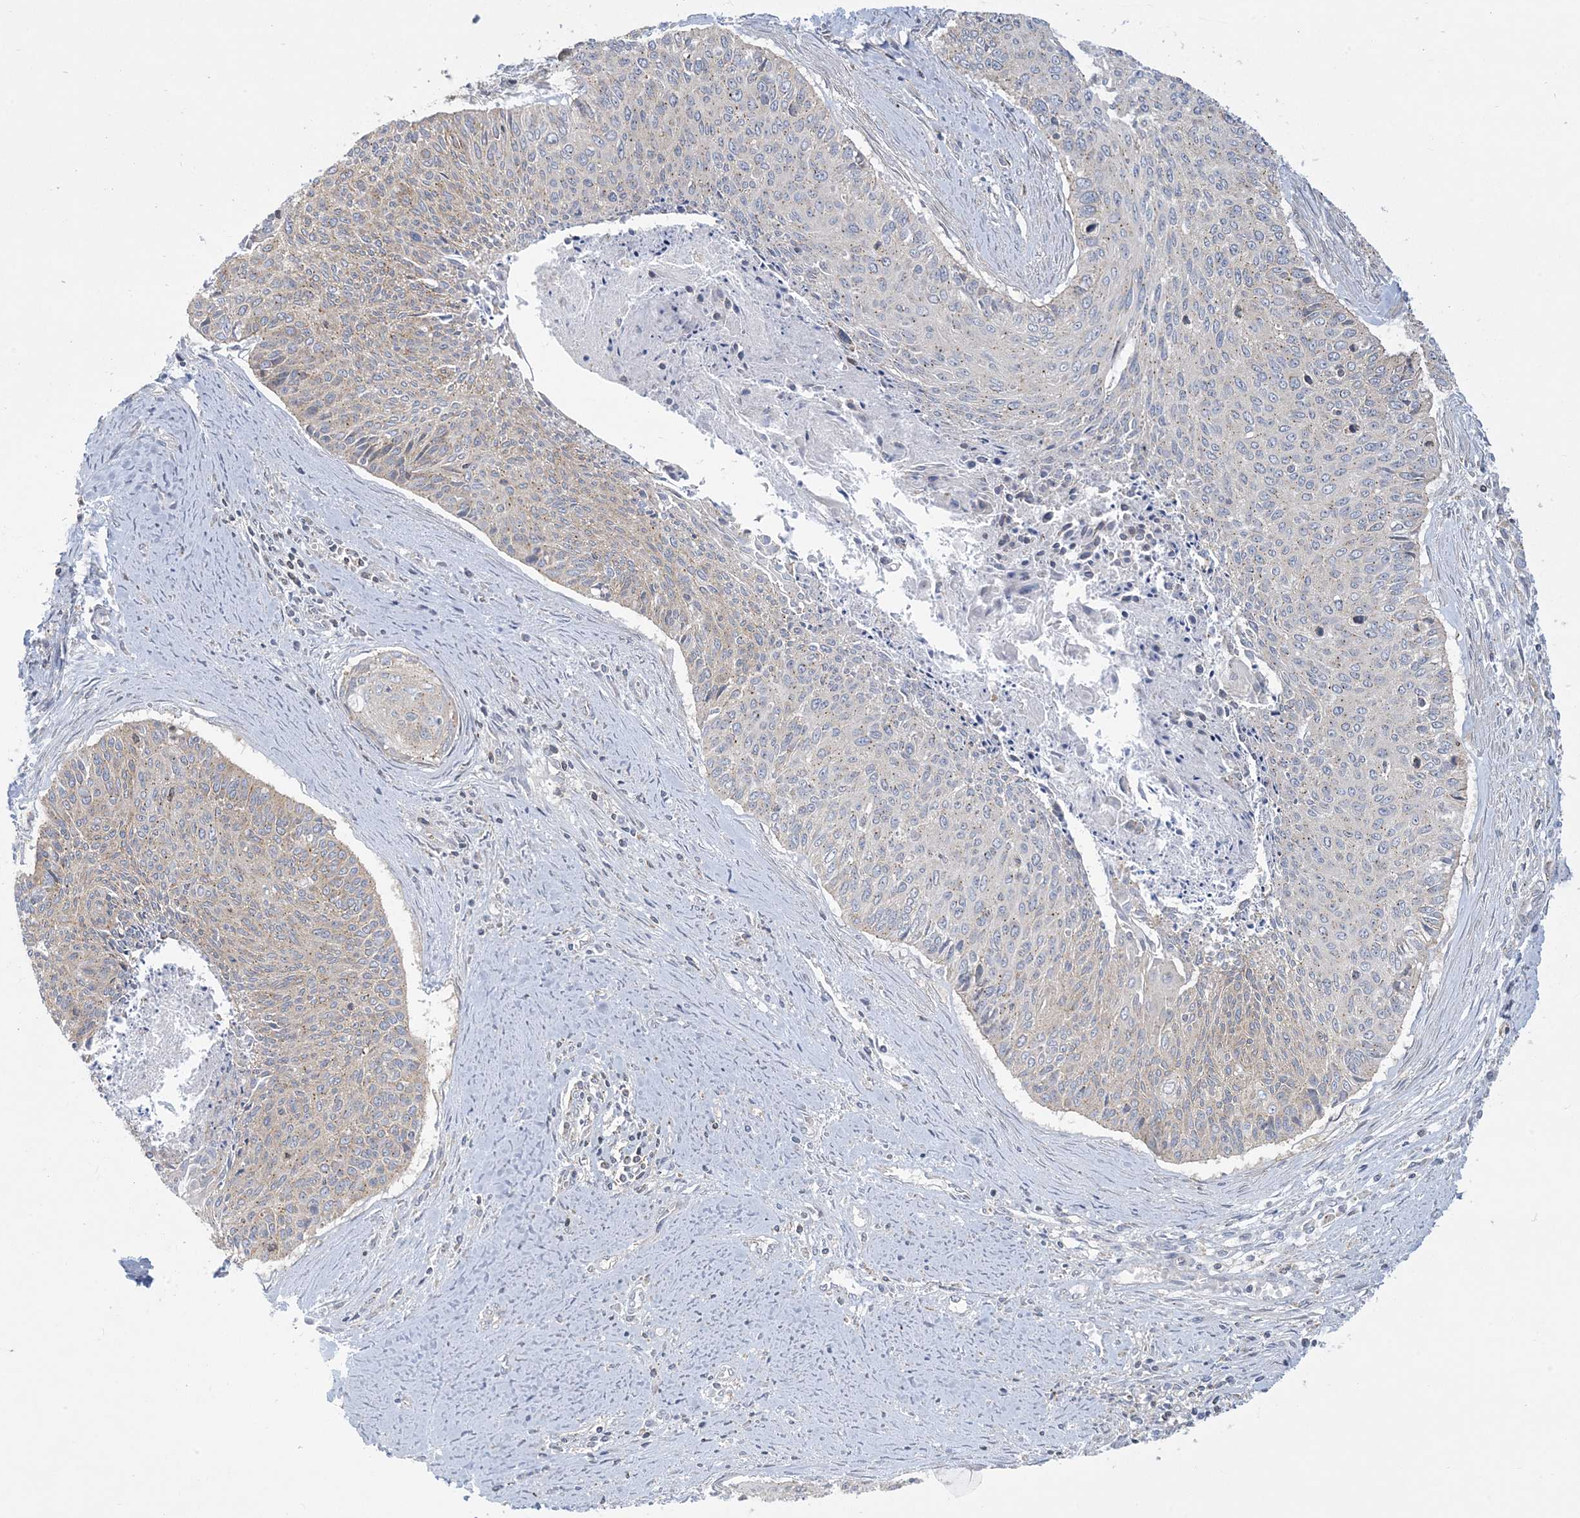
{"staining": {"intensity": "weak", "quantity": "<25%", "location": "cytoplasmic/membranous"}, "tissue": "cervical cancer", "cell_type": "Tumor cells", "image_type": "cancer", "snomed": [{"axis": "morphology", "description": "Squamous cell carcinoma, NOS"}, {"axis": "topography", "description": "Cervix"}], "caption": "Immunohistochemistry (IHC) histopathology image of cervical cancer (squamous cell carcinoma) stained for a protein (brown), which displays no positivity in tumor cells. (Immunohistochemistry, brightfield microscopy, high magnification).", "gene": "SLAMF9", "patient": {"sex": "female", "age": 55}}